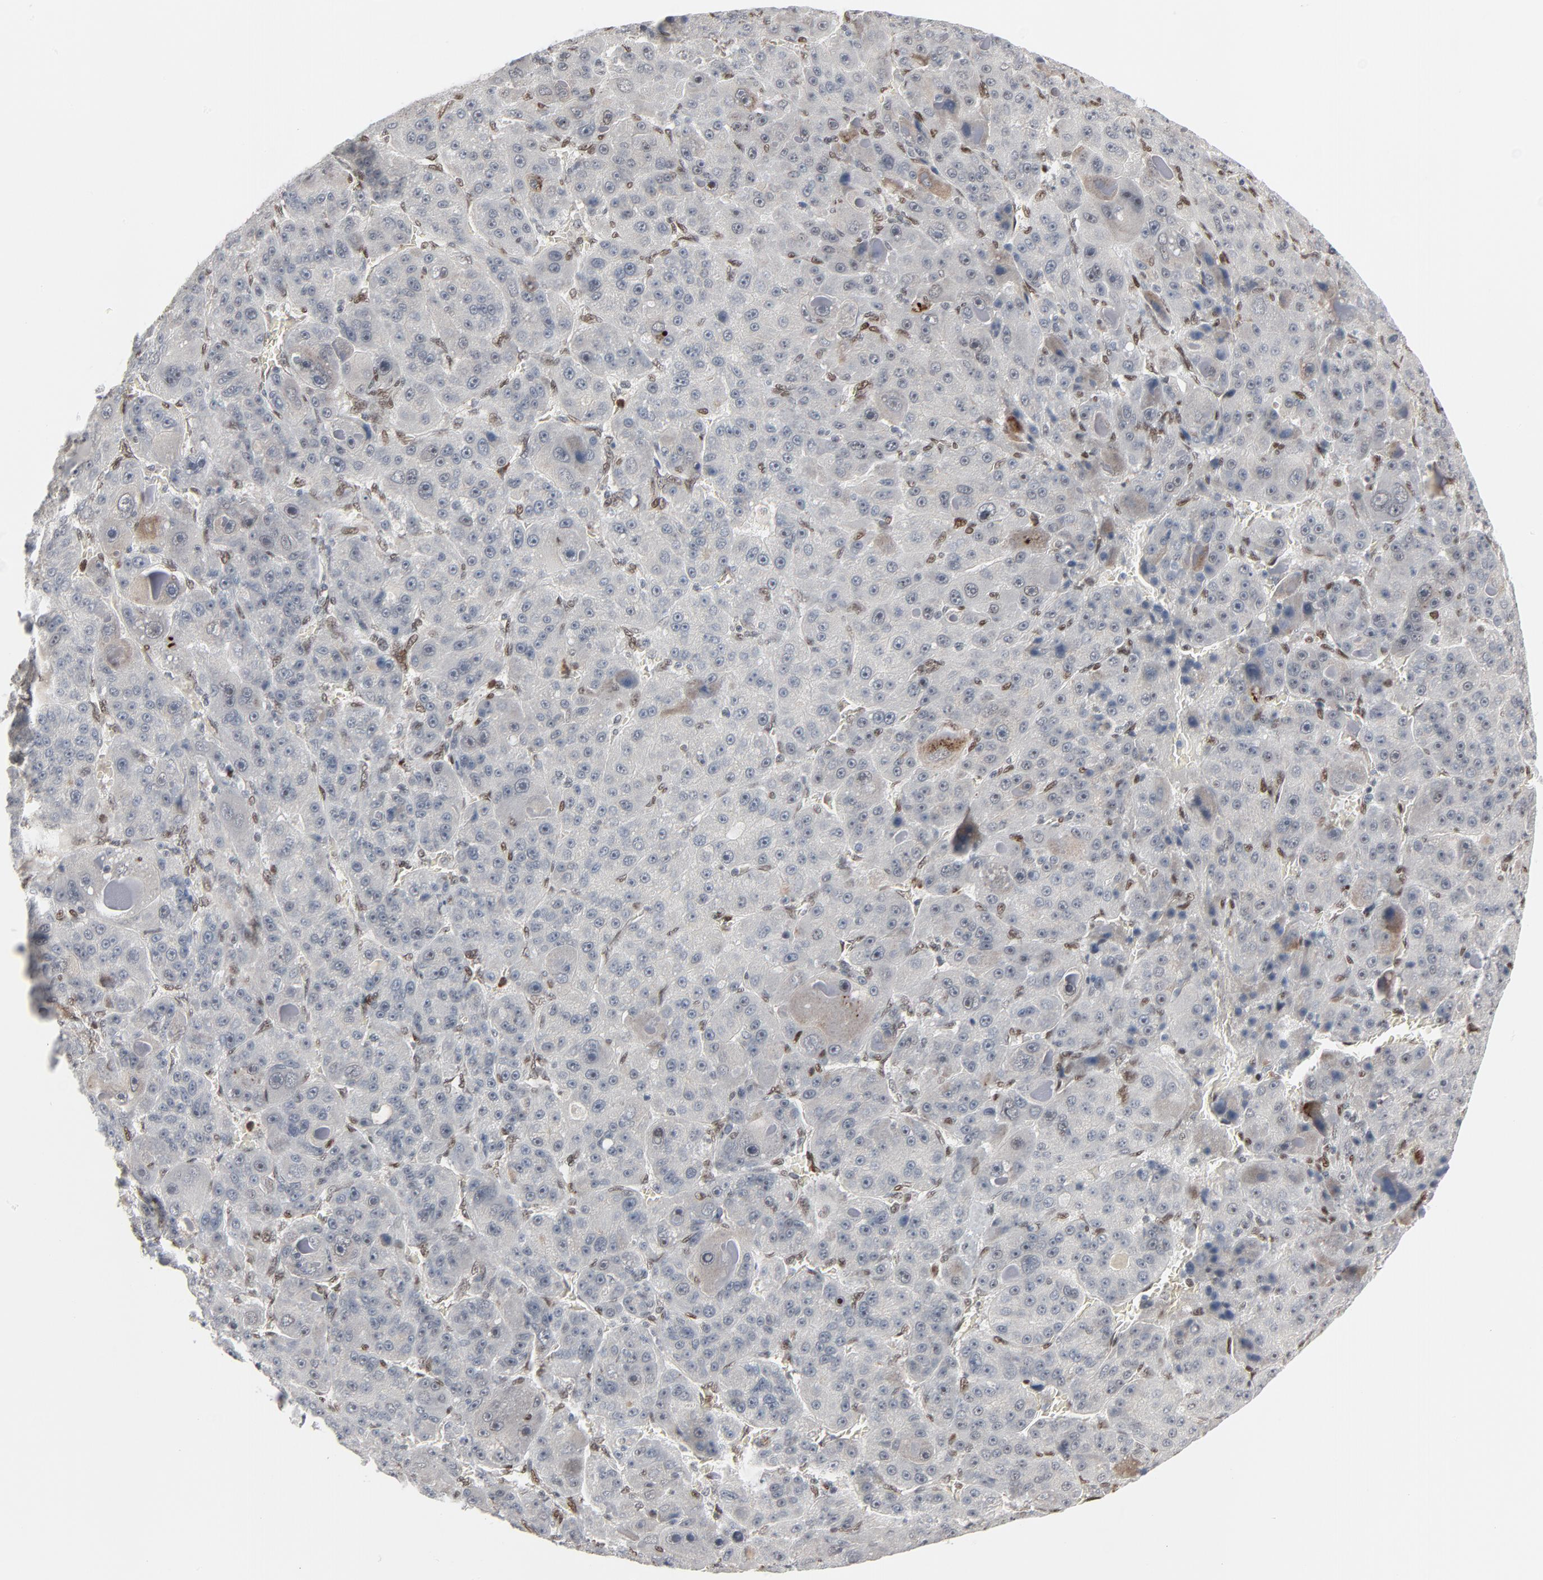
{"staining": {"intensity": "negative", "quantity": "none", "location": "none"}, "tissue": "liver cancer", "cell_type": "Tumor cells", "image_type": "cancer", "snomed": [{"axis": "morphology", "description": "Carcinoma, Hepatocellular, NOS"}, {"axis": "topography", "description": "Liver"}], "caption": "Immunohistochemistry (IHC) of human liver cancer shows no positivity in tumor cells.", "gene": "CUX1", "patient": {"sex": "male", "age": 76}}